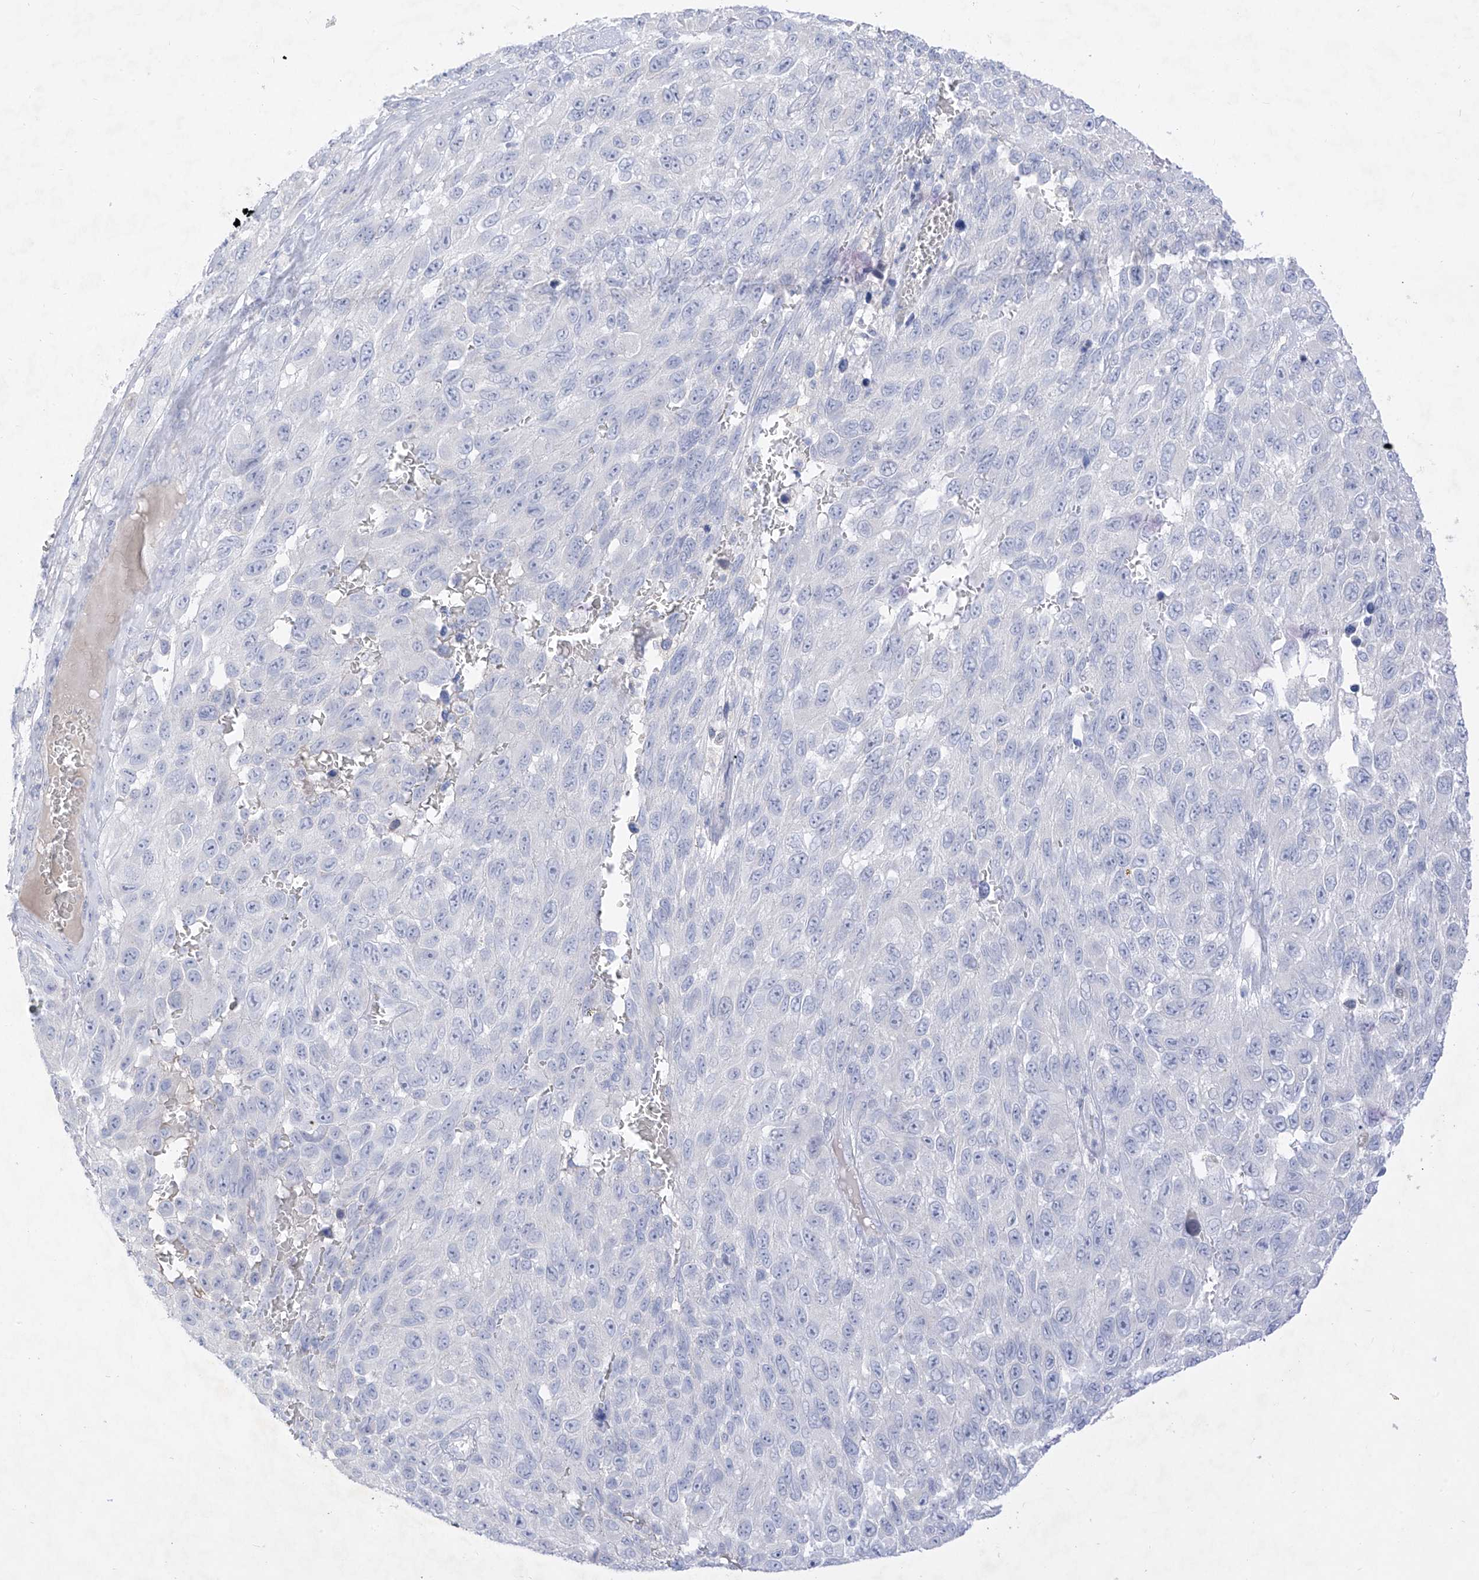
{"staining": {"intensity": "negative", "quantity": "none", "location": "none"}, "tissue": "melanoma", "cell_type": "Tumor cells", "image_type": "cancer", "snomed": [{"axis": "morphology", "description": "Malignant melanoma, NOS"}, {"axis": "topography", "description": "Skin"}], "caption": "This is an immunohistochemistry (IHC) histopathology image of human melanoma. There is no expression in tumor cells.", "gene": "TGM4", "patient": {"sex": "female", "age": 96}}